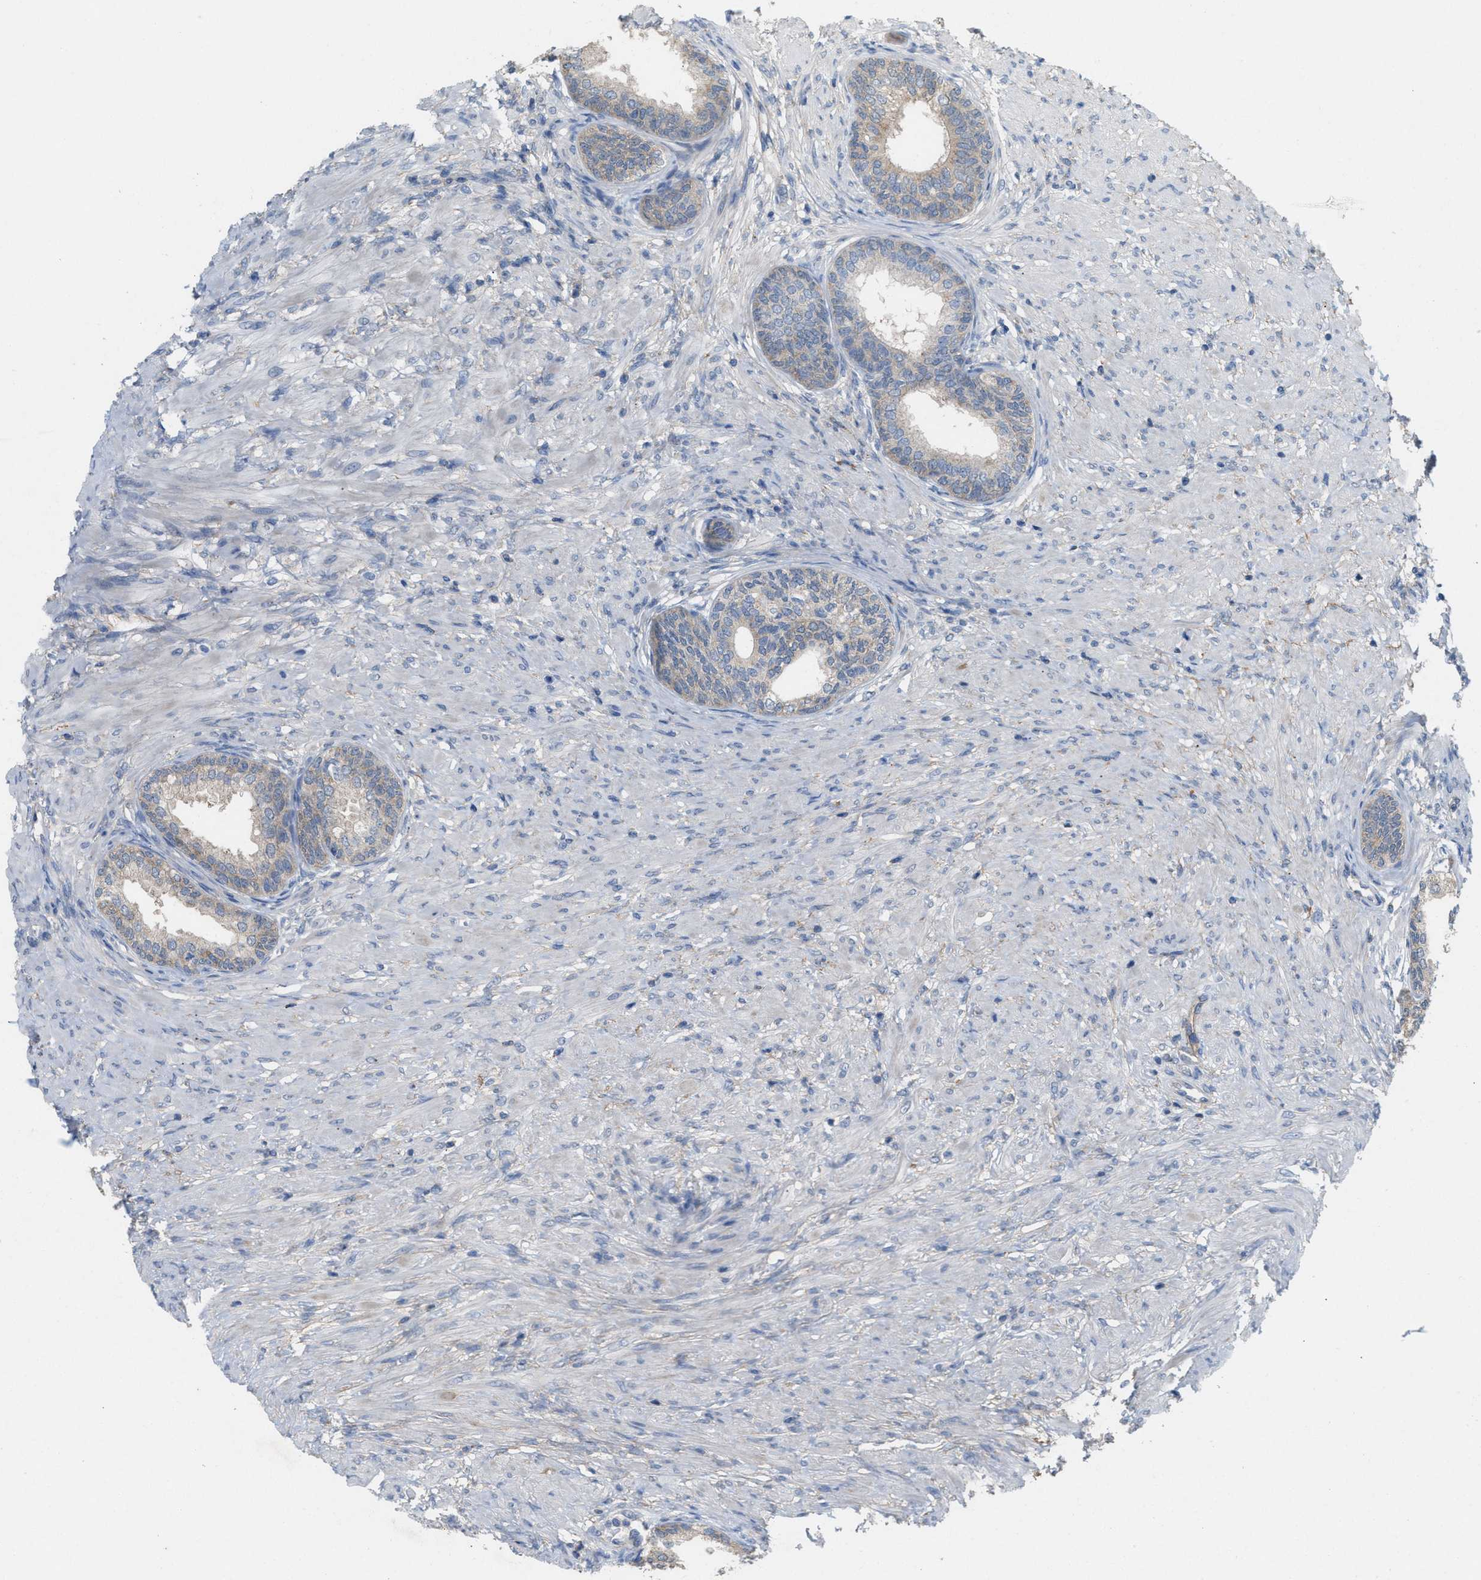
{"staining": {"intensity": "moderate", "quantity": "25%-75%", "location": "cytoplasmic/membranous"}, "tissue": "prostate", "cell_type": "Glandular cells", "image_type": "normal", "snomed": [{"axis": "morphology", "description": "Normal tissue, NOS"}, {"axis": "topography", "description": "Prostate"}], "caption": "Prostate stained with DAB IHC displays medium levels of moderate cytoplasmic/membranous positivity in about 25%-75% of glandular cells.", "gene": "UBAP2", "patient": {"sex": "male", "age": 76}}